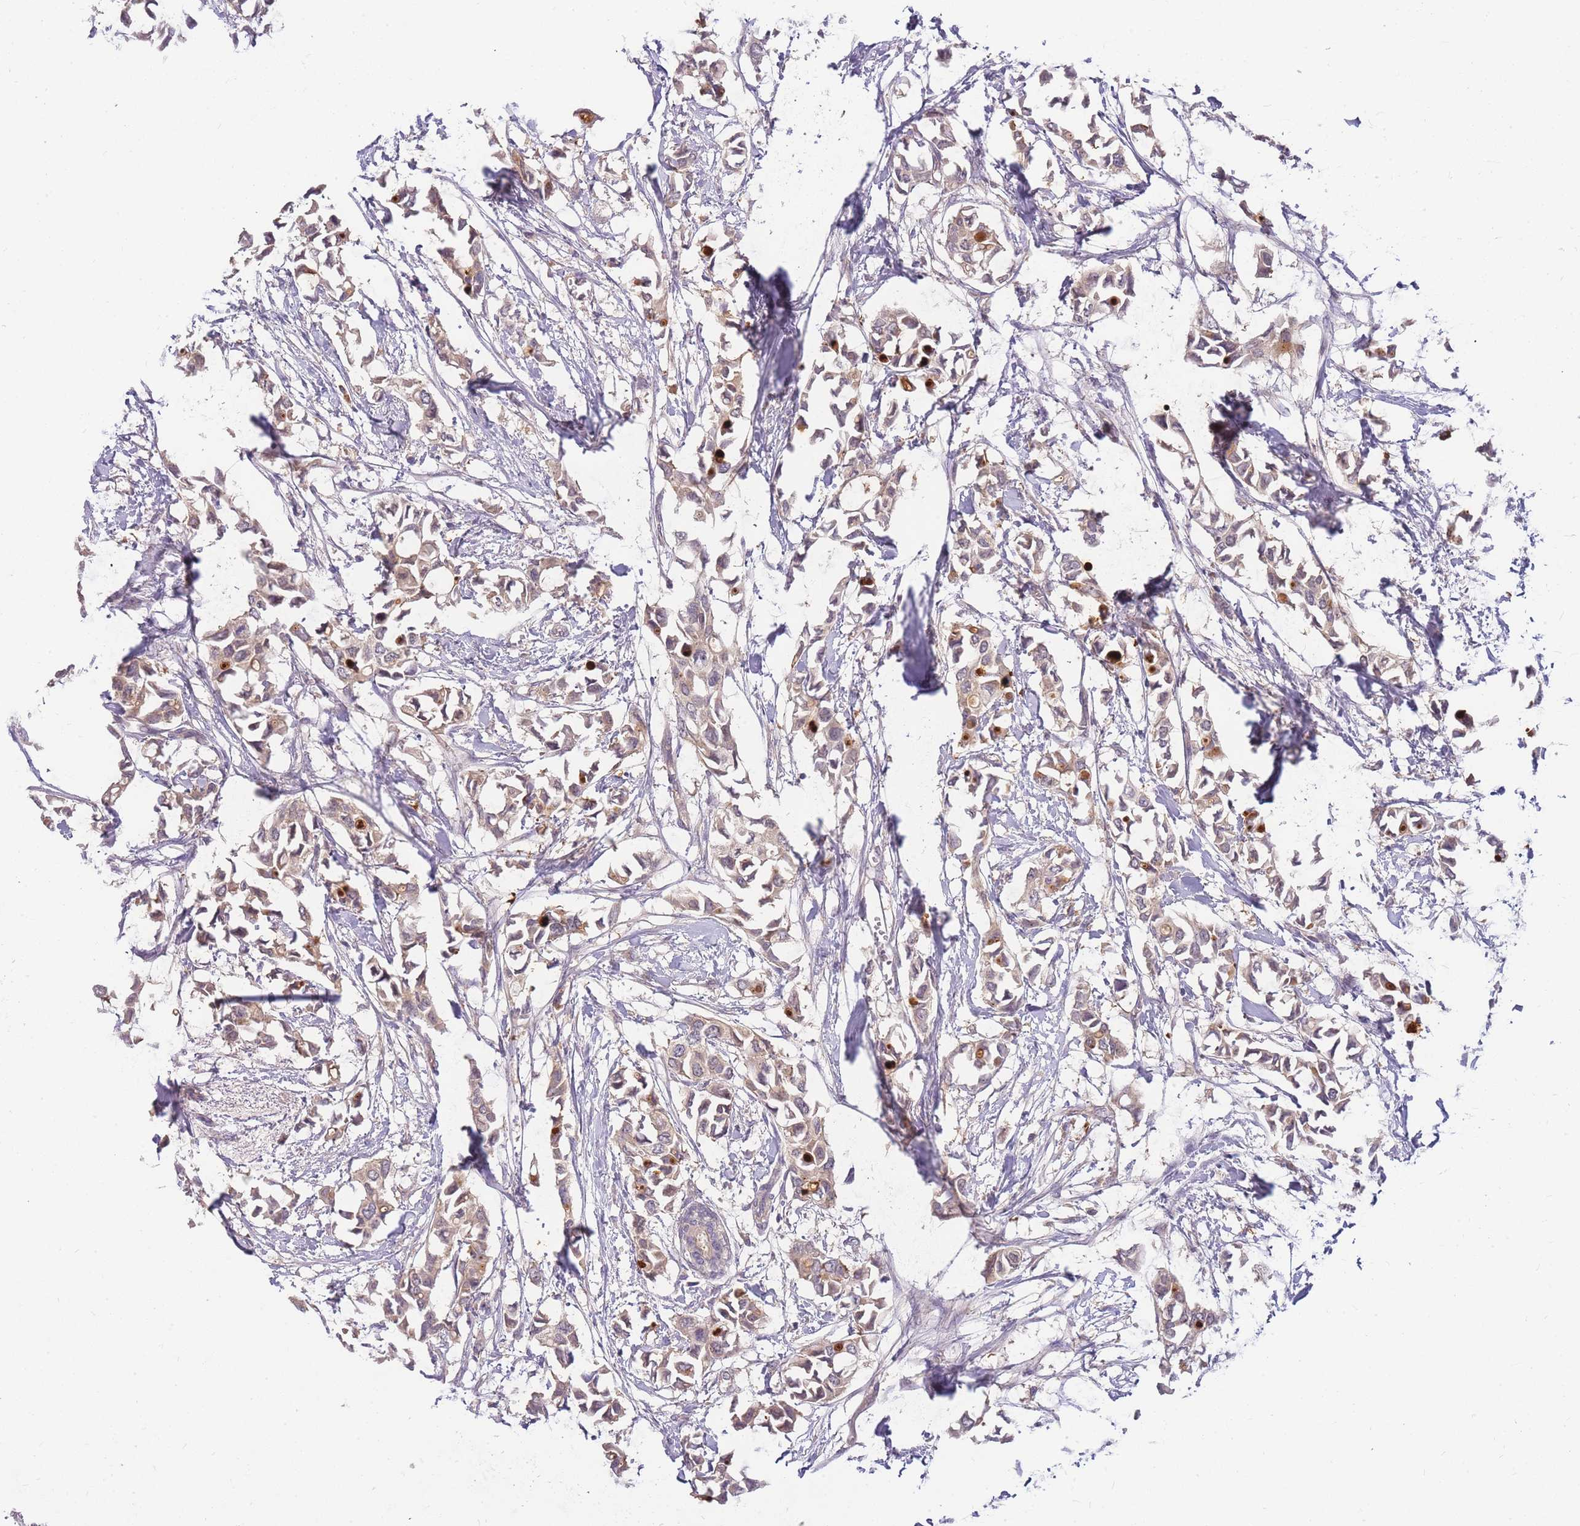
{"staining": {"intensity": "weak", "quantity": ">75%", "location": "cytoplasmic/membranous"}, "tissue": "breast cancer", "cell_type": "Tumor cells", "image_type": "cancer", "snomed": [{"axis": "morphology", "description": "Duct carcinoma"}, {"axis": "topography", "description": "Breast"}], "caption": "Tumor cells exhibit low levels of weak cytoplasmic/membranous staining in about >75% of cells in breast cancer.", "gene": "ZNF577", "patient": {"sex": "female", "age": 41}}